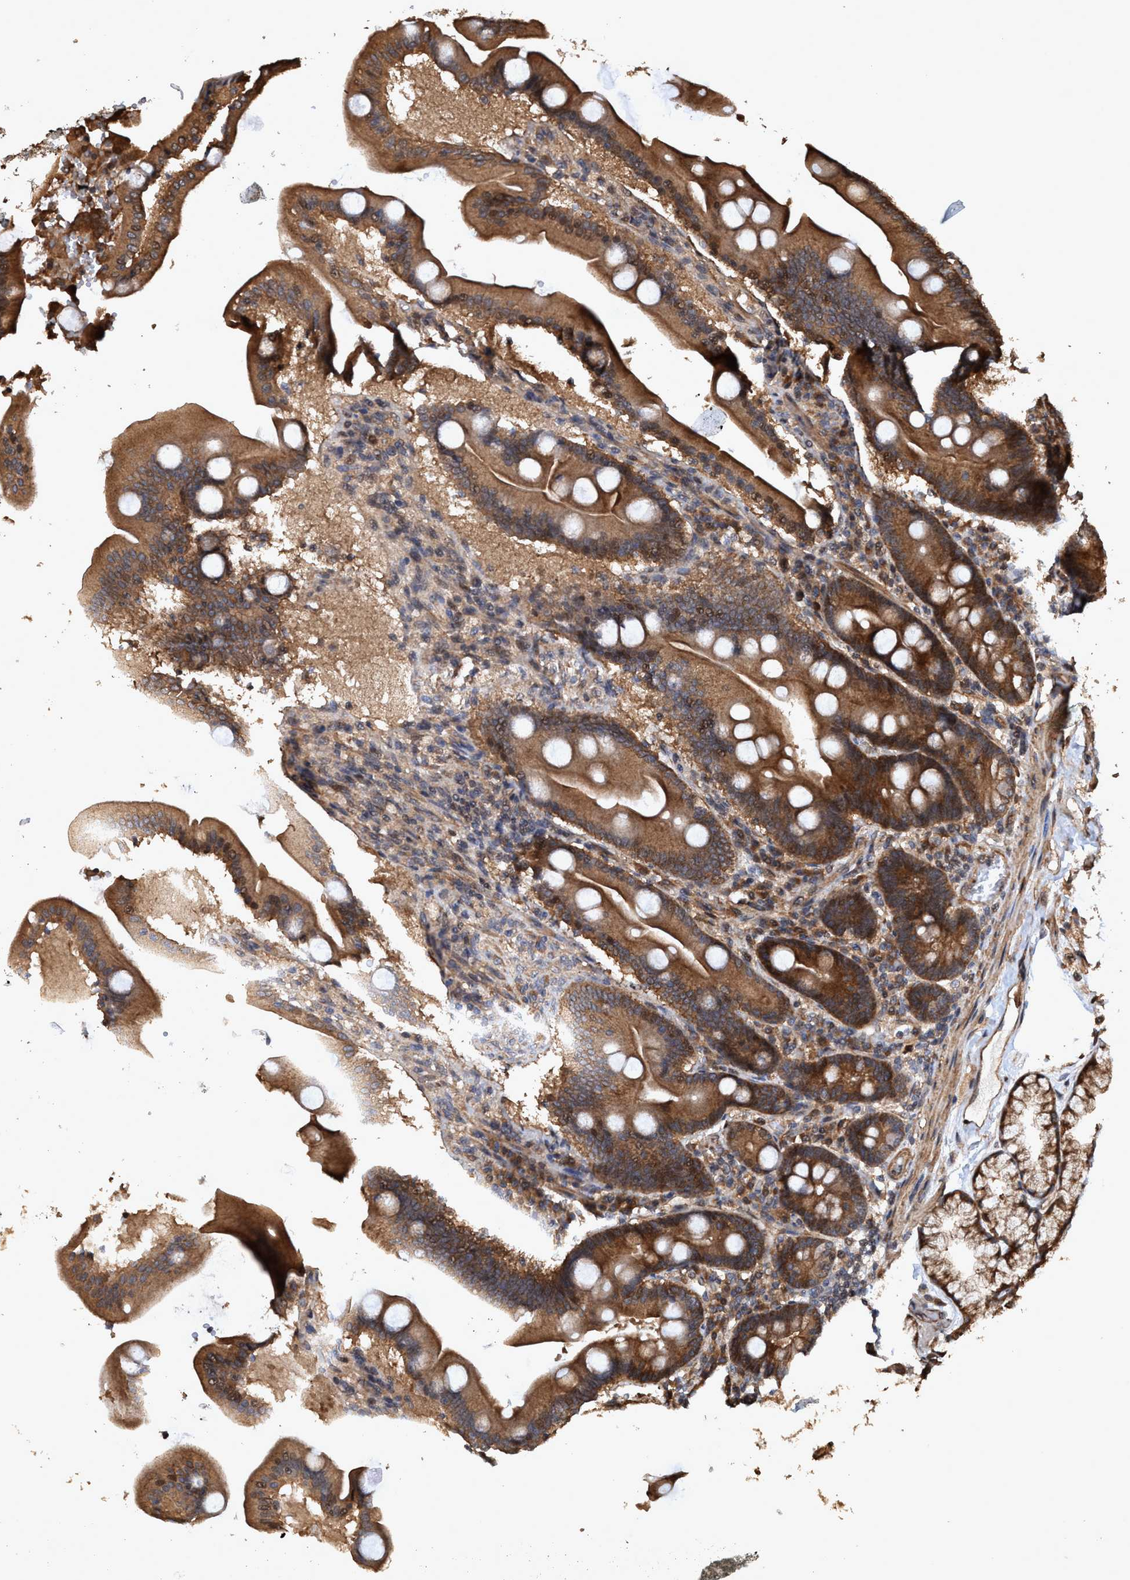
{"staining": {"intensity": "strong", "quantity": ">75%", "location": "cytoplasmic/membranous"}, "tissue": "duodenum", "cell_type": "Glandular cells", "image_type": "normal", "snomed": [{"axis": "morphology", "description": "Normal tissue, NOS"}, {"axis": "topography", "description": "Duodenum"}], "caption": "This photomicrograph demonstrates immunohistochemistry staining of normal human duodenum, with high strong cytoplasmic/membranous positivity in approximately >75% of glandular cells.", "gene": "TRPC7", "patient": {"sex": "male", "age": 54}}